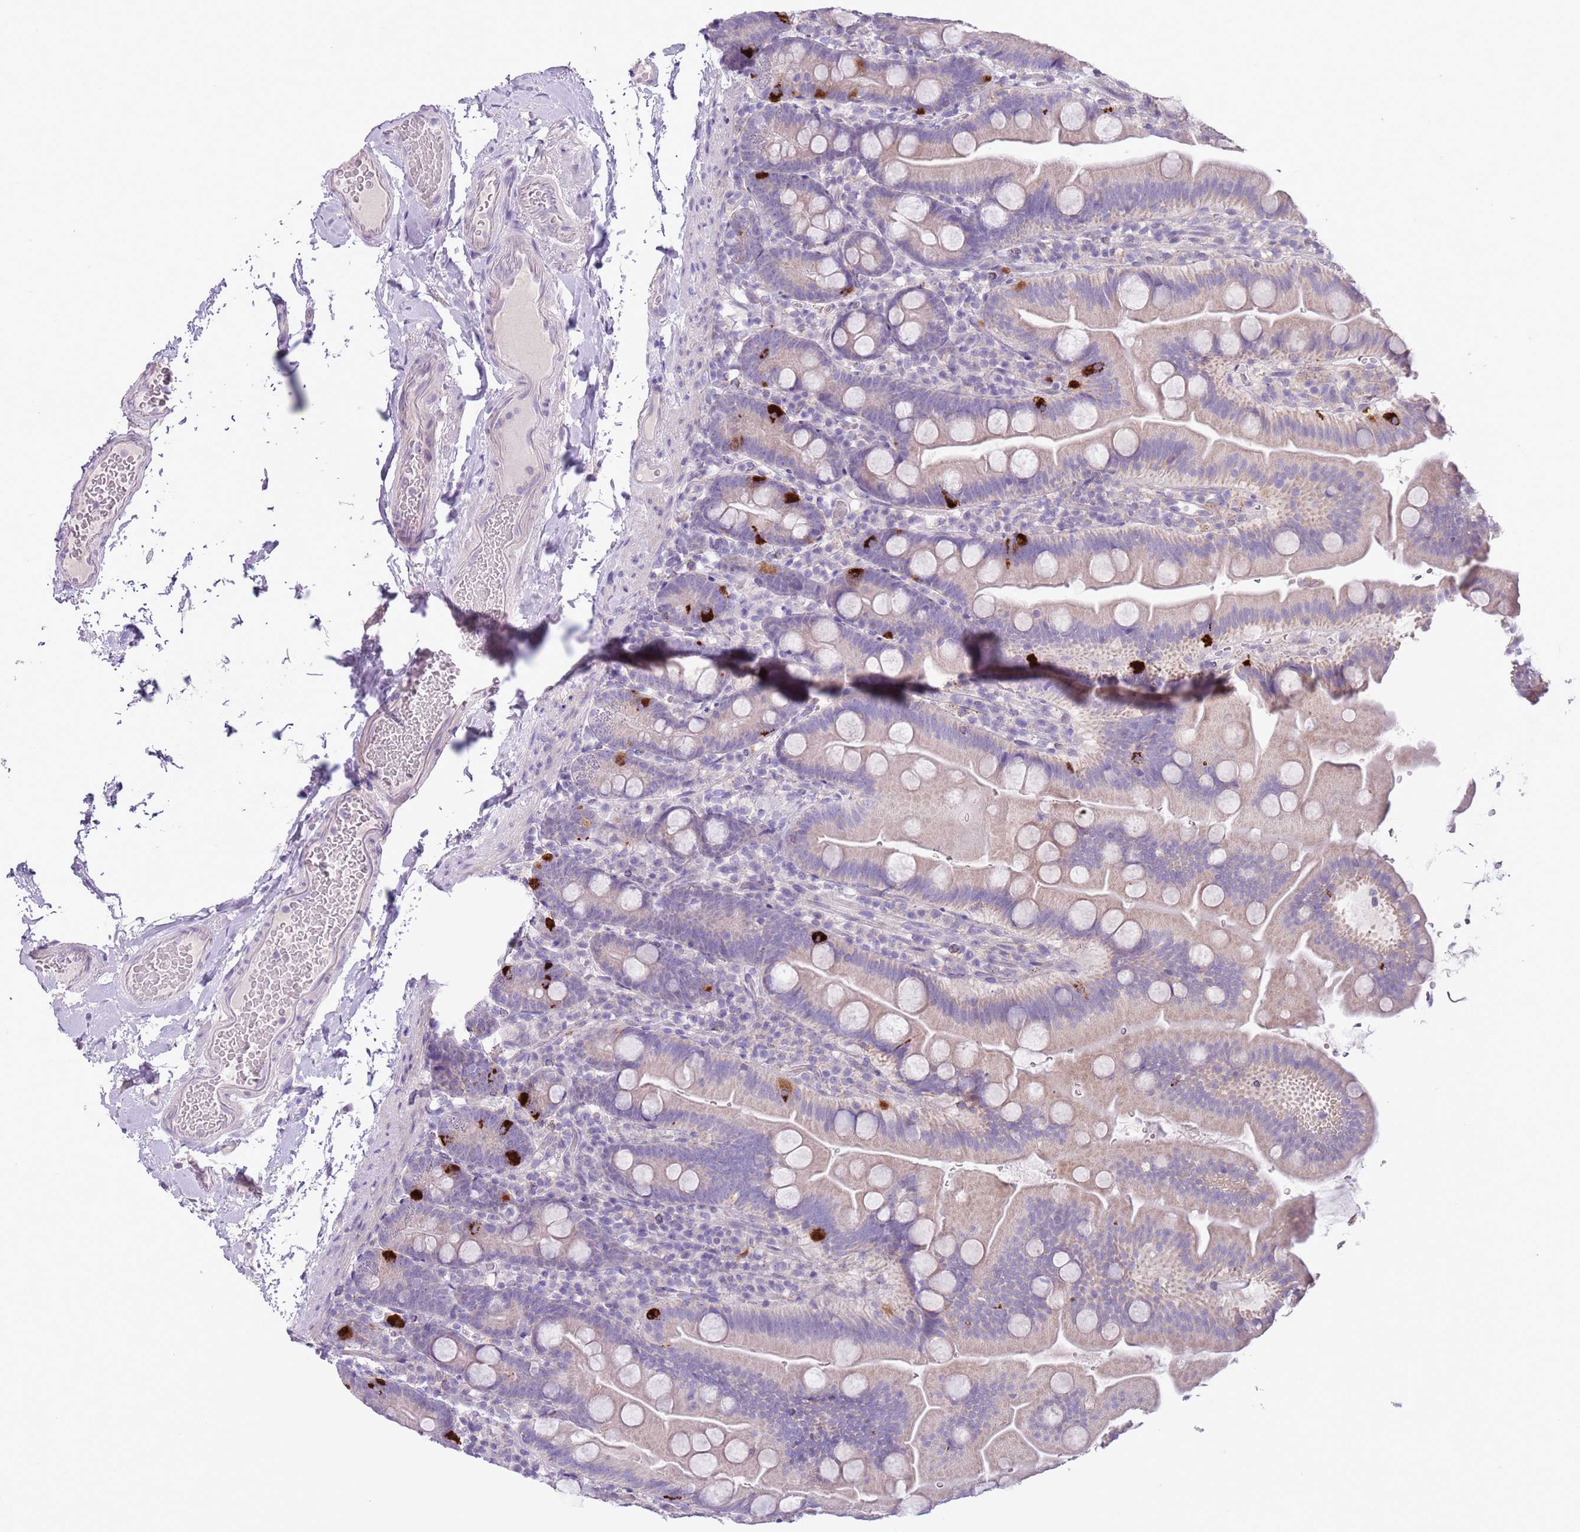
{"staining": {"intensity": "strong", "quantity": "<25%", "location": "cytoplasmic/membranous"}, "tissue": "small intestine", "cell_type": "Glandular cells", "image_type": "normal", "snomed": [{"axis": "morphology", "description": "Normal tissue, NOS"}, {"axis": "topography", "description": "Small intestine"}], "caption": "This is an image of IHC staining of normal small intestine, which shows strong staining in the cytoplasmic/membranous of glandular cells.", "gene": "ZNF697", "patient": {"sex": "female", "age": 68}}